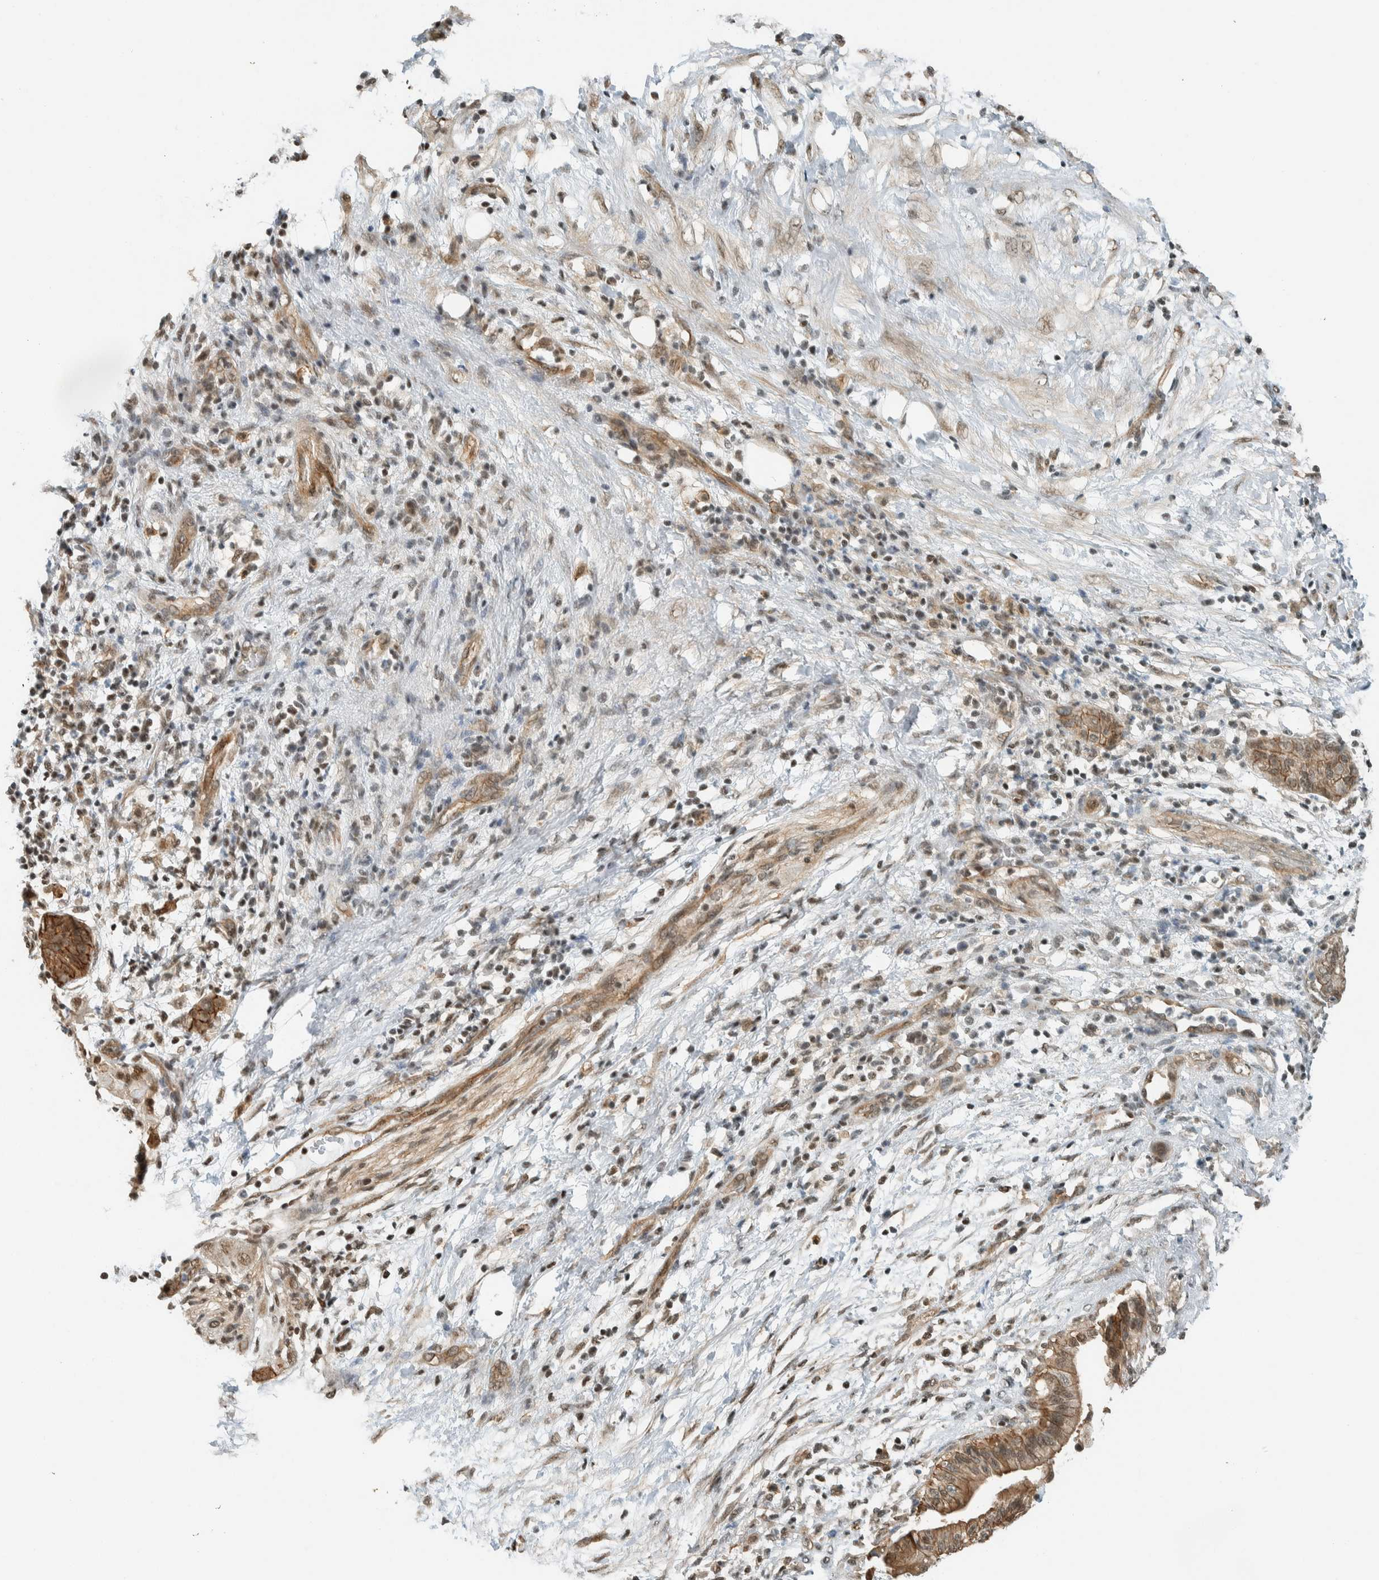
{"staining": {"intensity": "moderate", "quantity": ">75%", "location": "cytoplasmic/membranous,nuclear"}, "tissue": "pancreatic cancer", "cell_type": "Tumor cells", "image_type": "cancer", "snomed": [{"axis": "morphology", "description": "Adenocarcinoma, NOS"}, {"axis": "topography", "description": "Pancreas"}], "caption": "An immunohistochemistry histopathology image of neoplastic tissue is shown. Protein staining in brown highlights moderate cytoplasmic/membranous and nuclear positivity in adenocarcinoma (pancreatic) within tumor cells.", "gene": "NIBAN2", "patient": {"sex": "female", "age": 78}}